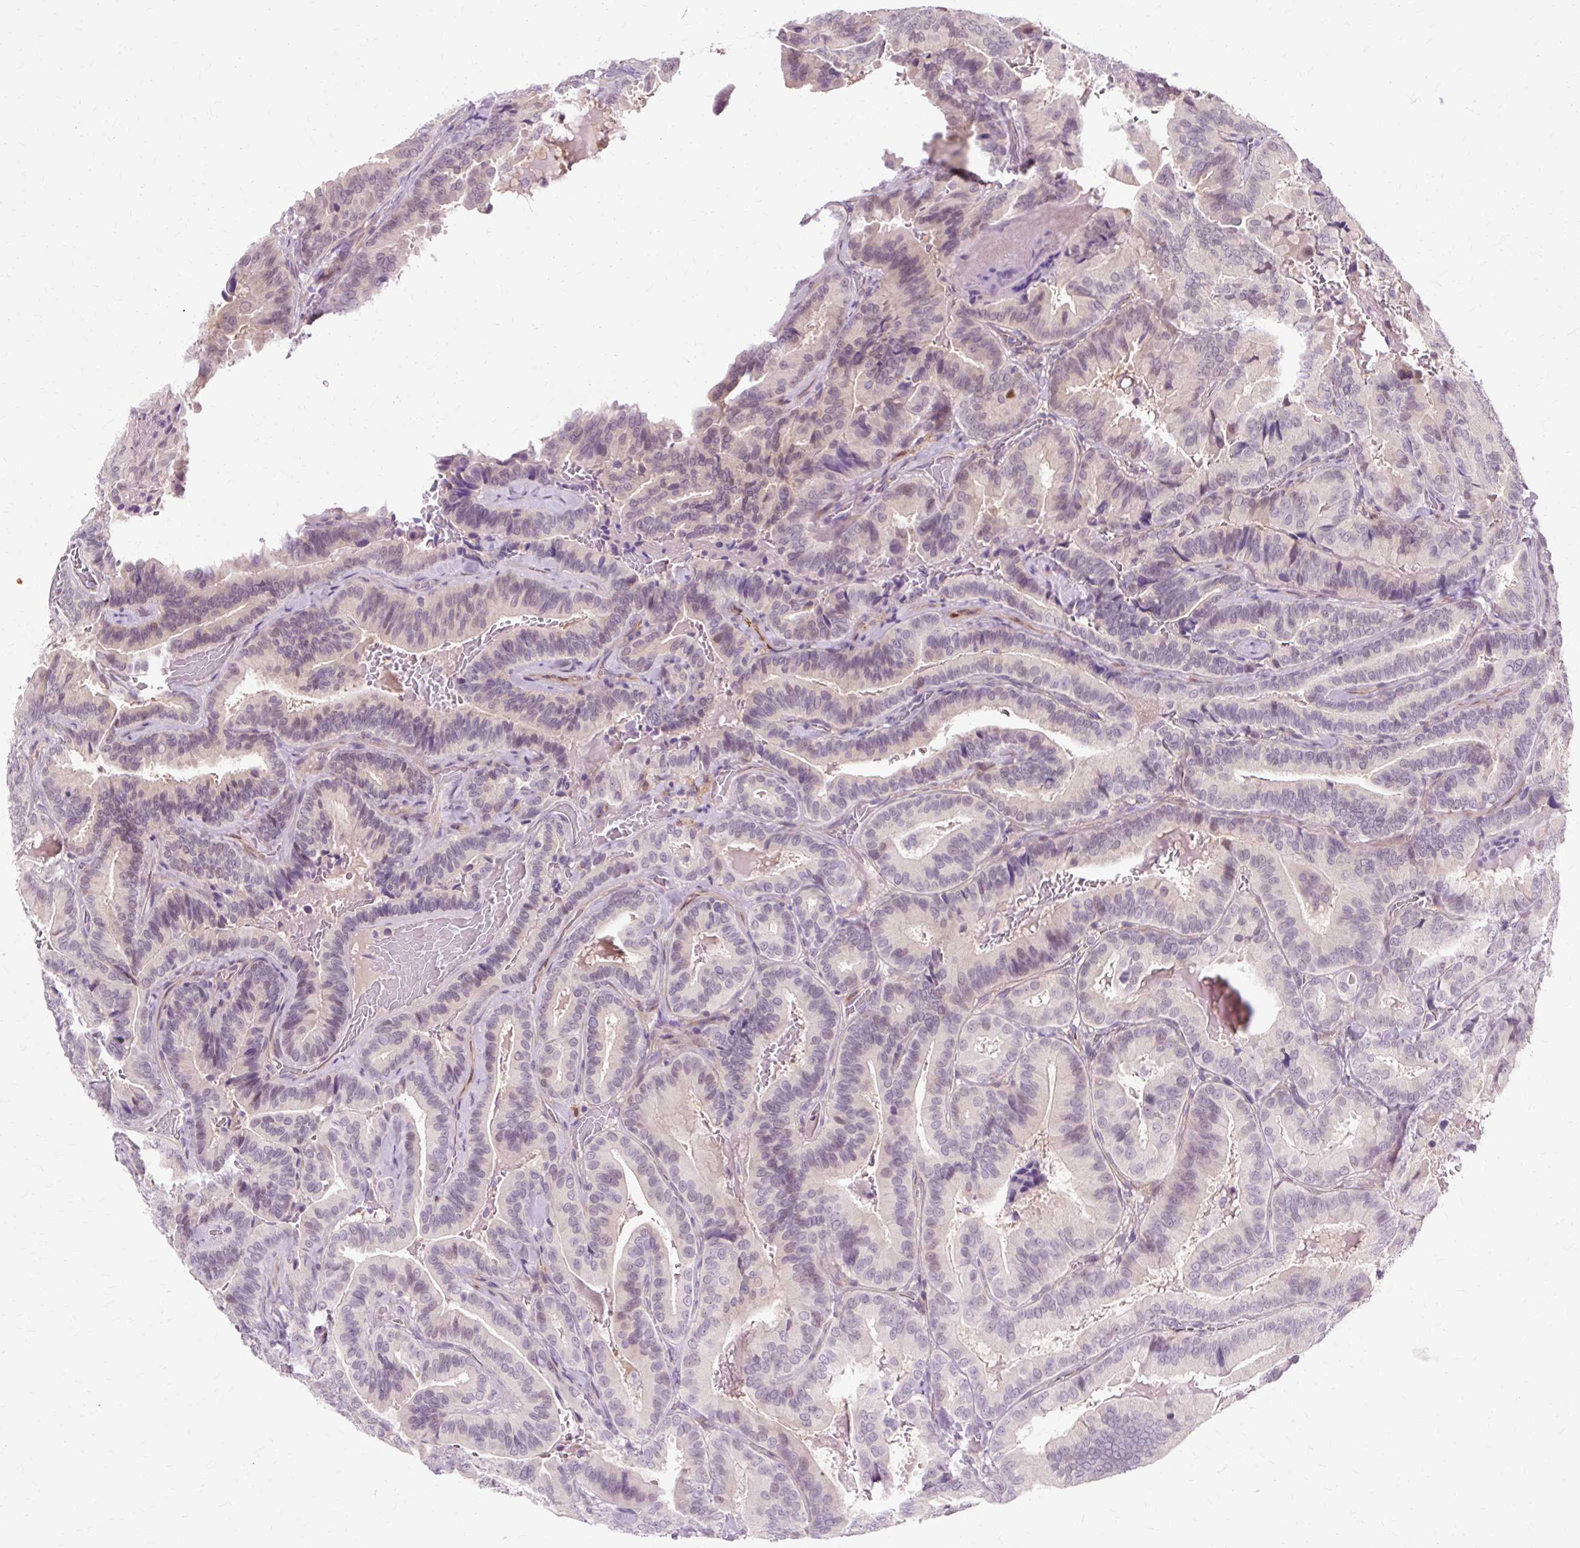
{"staining": {"intensity": "weak", "quantity": "<25%", "location": "nuclear"}, "tissue": "thyroid cancer", "cell_type": "Tumor cells", "image_type": "cancer", "snomed": [{"axis": "morphology", "description": "Papillary adenocarcinoma, NOS"}, {"axis": "topography", "description": "Thyroid gland"}], "caption": "IHC image of human thyroid cancer (papillary adenocarcinoma) stained for a protein (brown), which demonstrates no positivity in tumor cells. (DAB IHC visualized using brightfield microscopy, high magnification).", "gene": "ZNF35", "patient": {"sex": "male", "age": 61}}